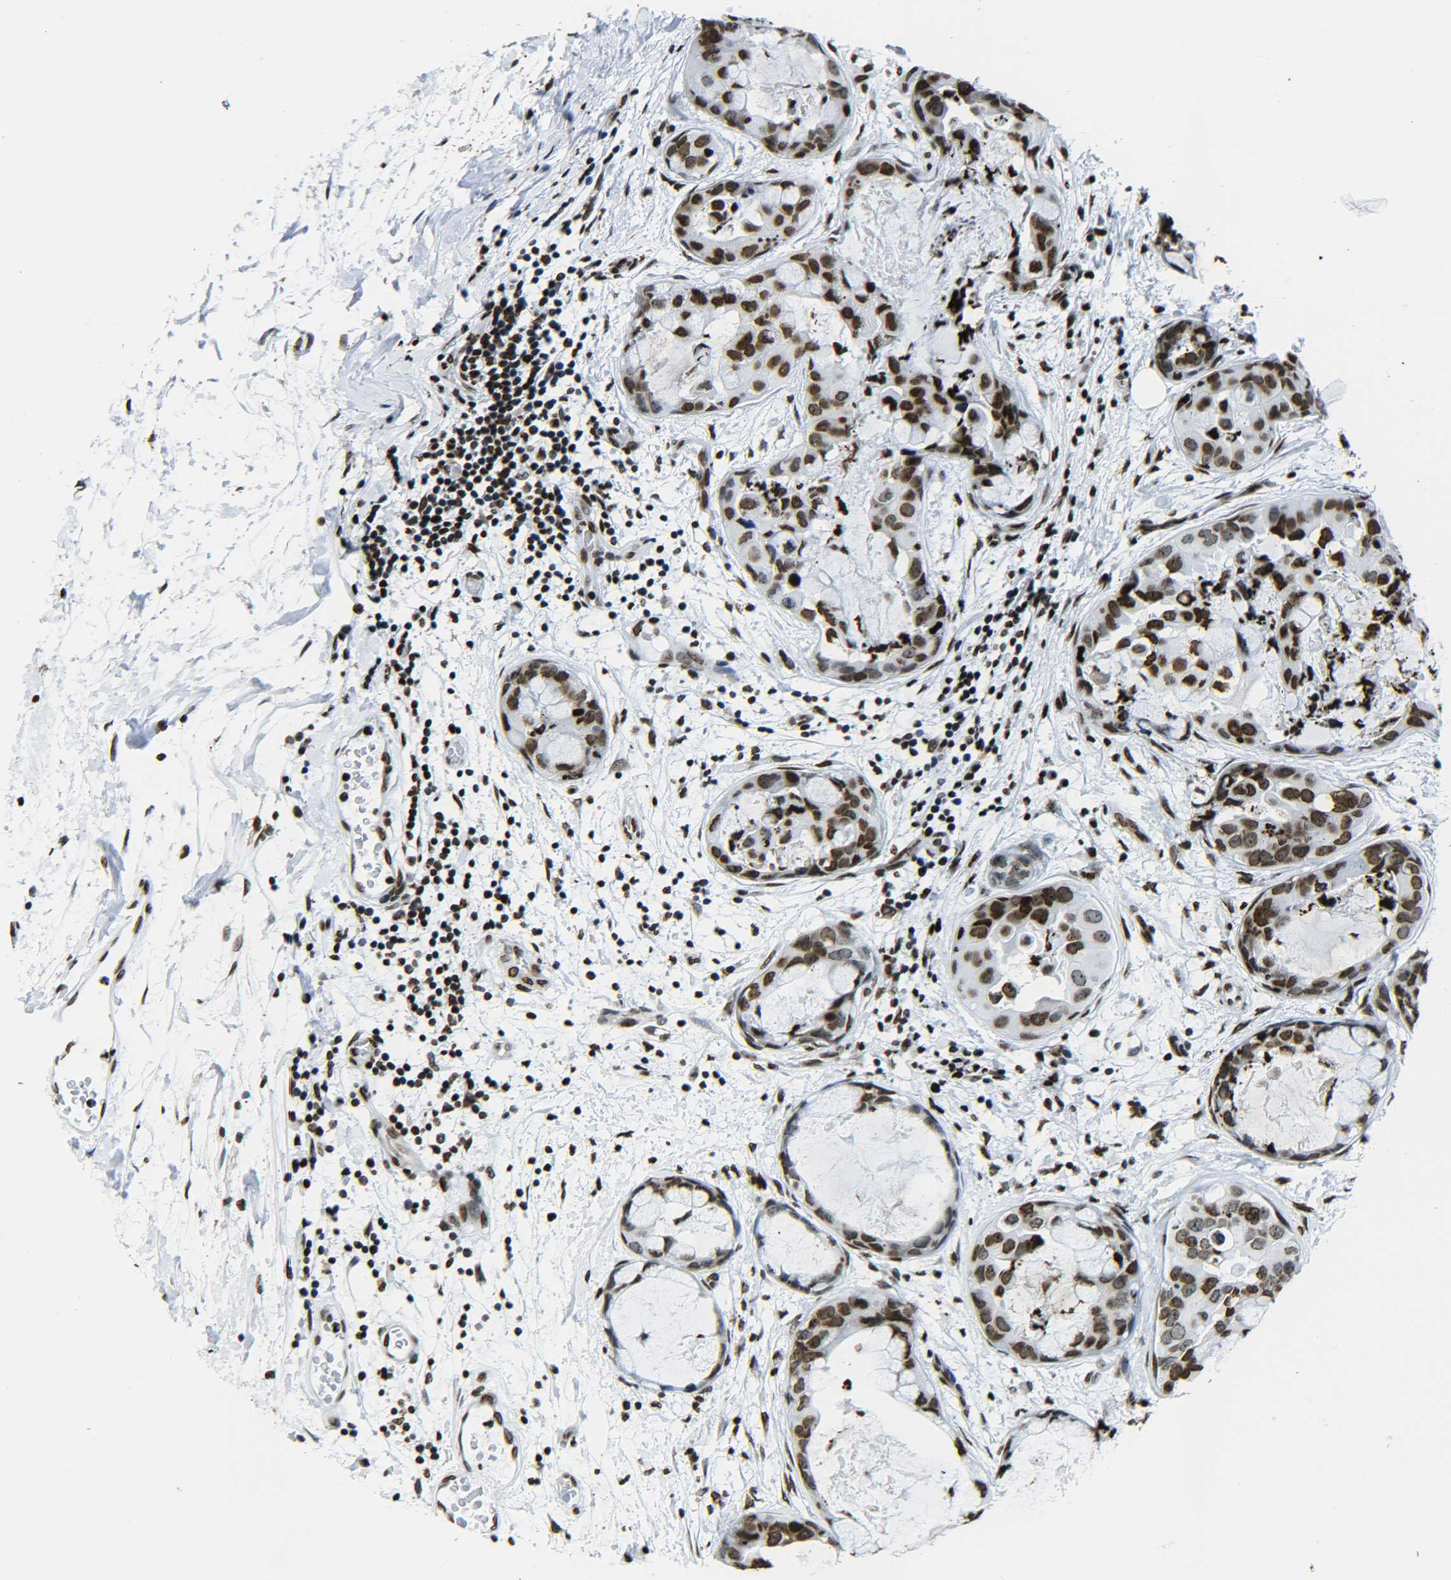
{"staining": {"intensity": "moderate", "quantity": ">75%", "location": "nuclear"}, "tissue": "breast cancer", "cell_type": "Tumor cells", "image_type": "cancer", "snomed": [{"axis": "morphology", "description": "Duct carcinoma"}, {"axis": "topography", "description": "Breast"}], "caption": "Tumor cells demonstrate moderate nuclear positivity in approximately >75% of cells in breast cancer (infiltrating ductal carcinoma).", "gene": "H2AX", "patient": {"sex": "female", "age": 40}}